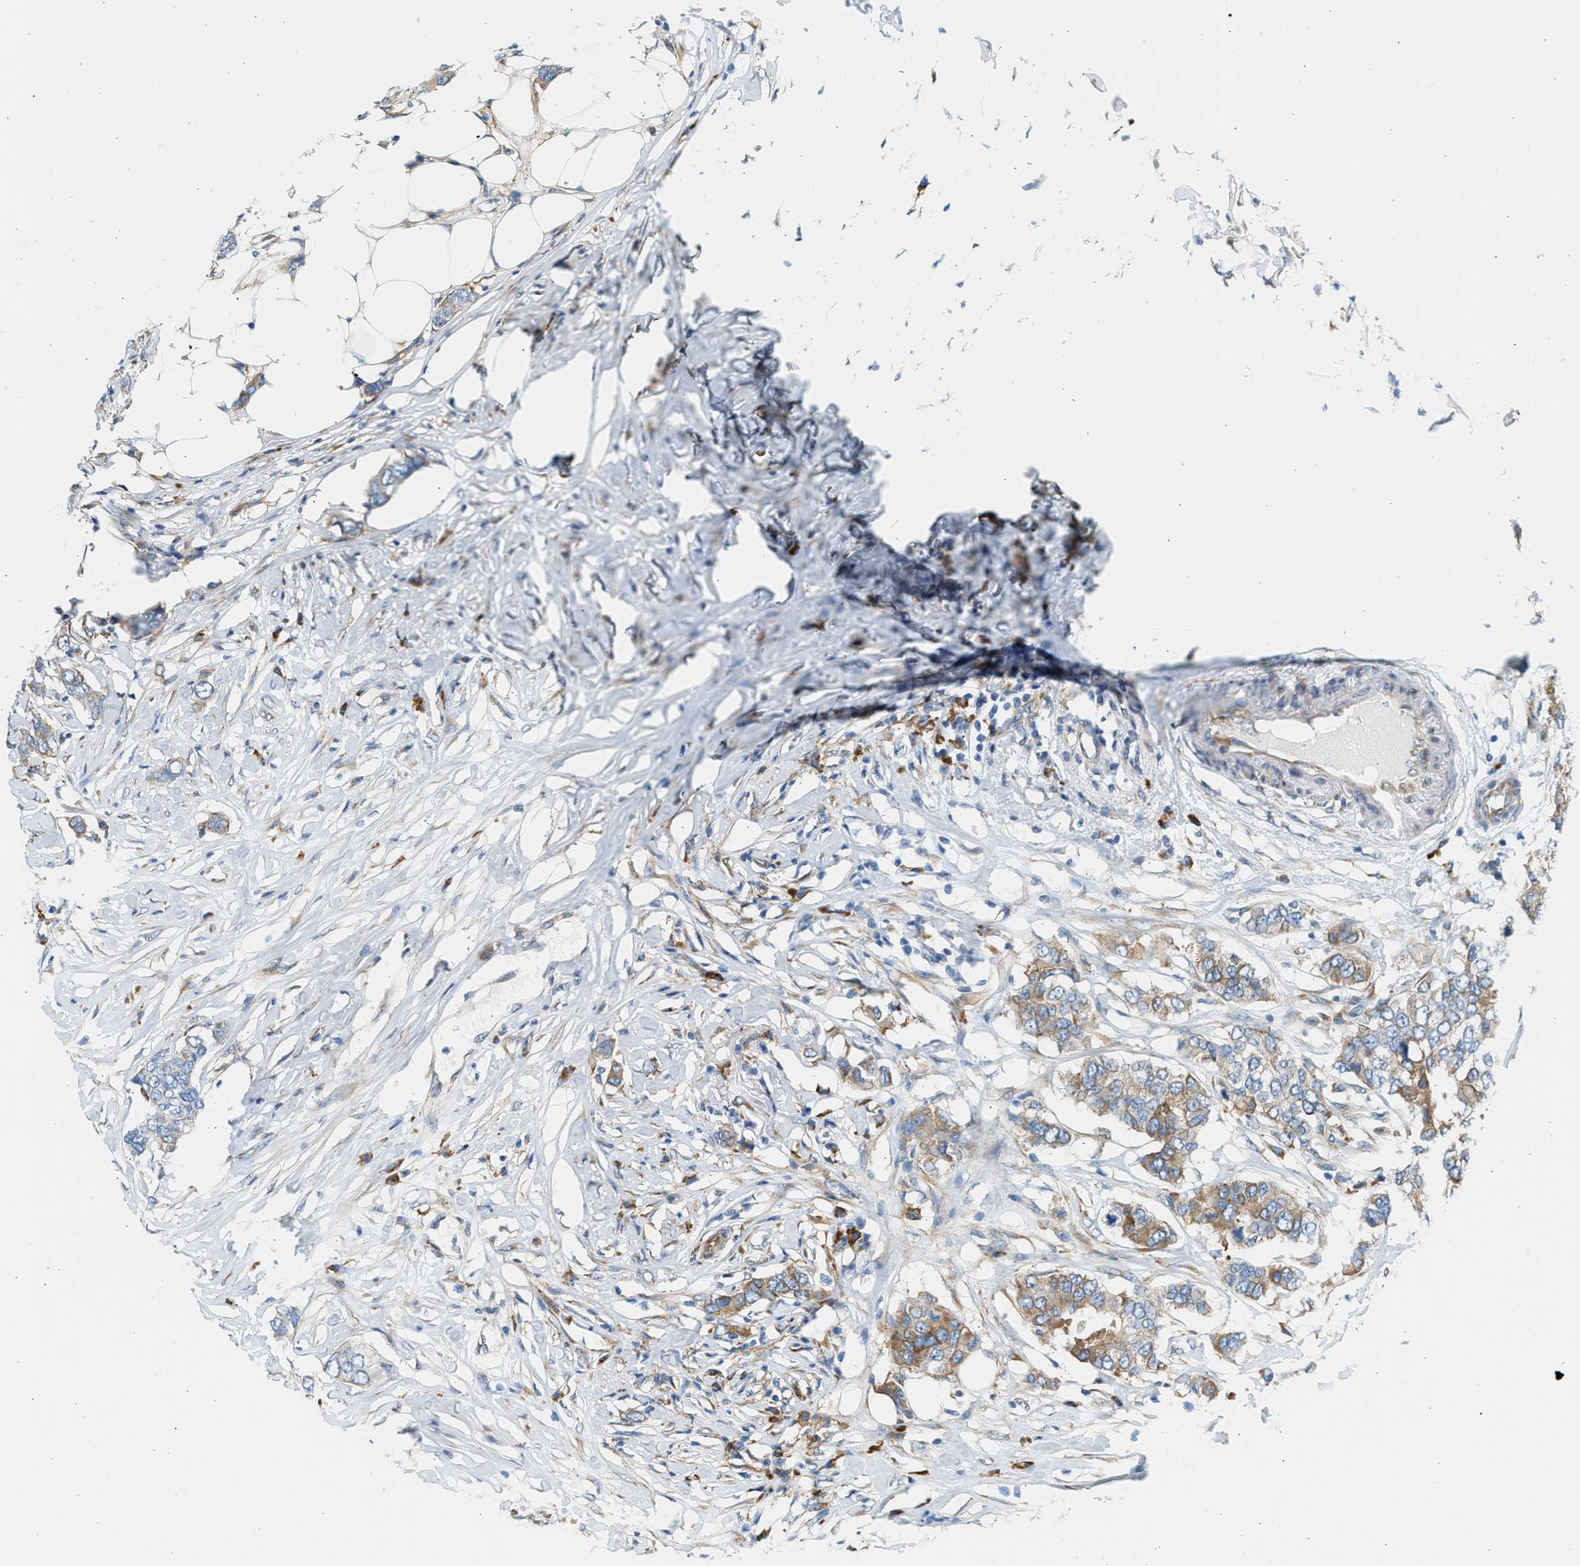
{"staining": {"intensity": "moderate", "quantity": "25%-75%", "location": "cytoplasmic/membranous"}, "tissue": "breast cancer", "cell_type": "Tumor cells", "image_type": "cancer", "snomed": [{"axis": "morphology", "description": "Duct carcinoma"}, {"axis": "topography", "description": "Breast"}], "caption": "An immunohistochemistry histopathology image of neoplastic tissue is shown. Protein staining in brown labels moderate cytoplasmic/membranous positivity in breast cancer within tumor cells.", "gene": "CNTN6", "patient": {"sex": "female", "age": 50}}